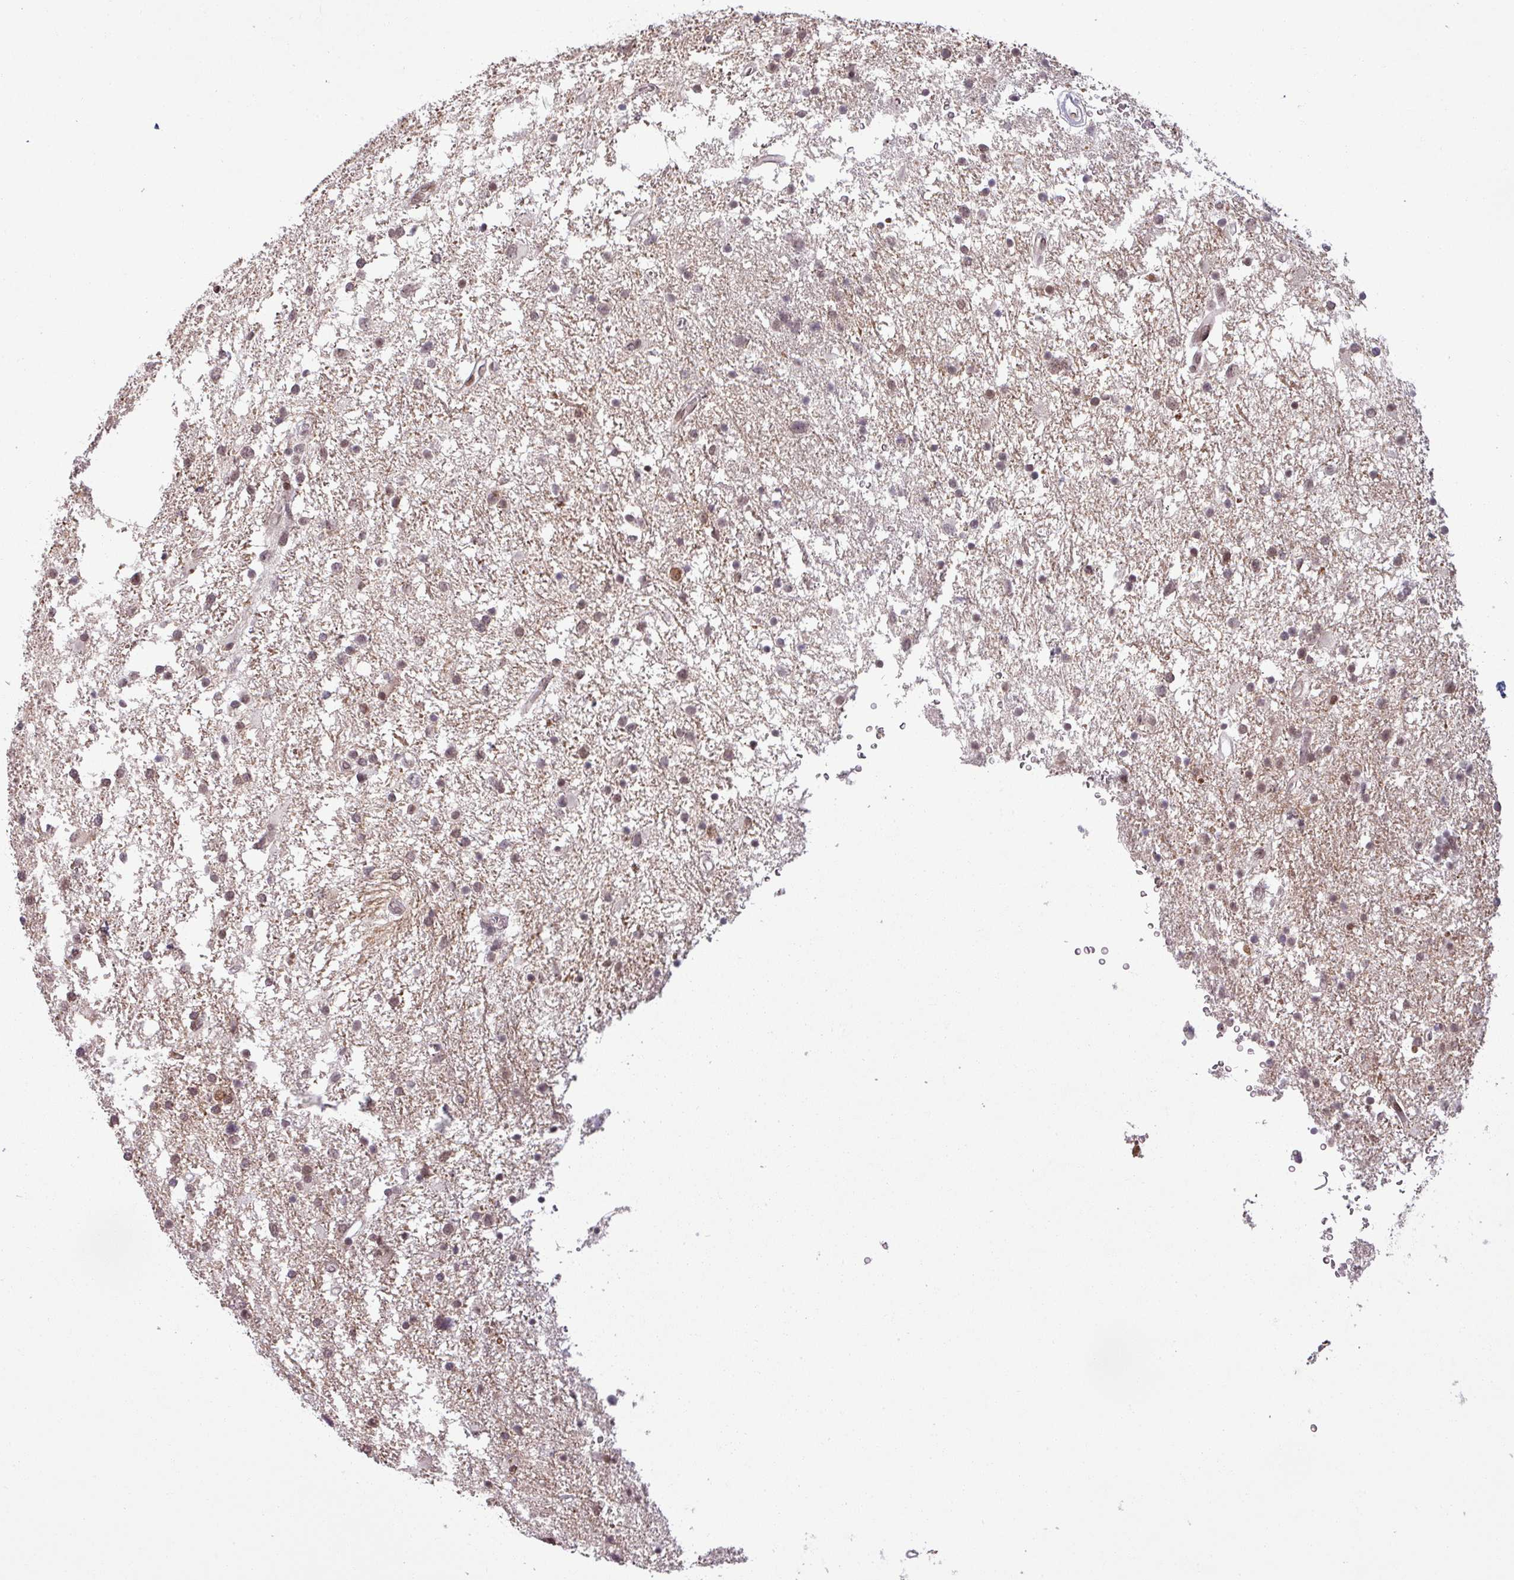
{"staining": {"intensity": "weak", "quantity": "25%-75%", "location": "cytoplasmic/membranous,nuclear"}, "tissue": "glioma", "cell_type": "Tumor cells", "image_type": "cancer", "snomed": [{"axis": "morphology", "description": "Glioma, malignant, Low grade"}, {"axis": "topography", "description": "Brain"}], "caption": "Approximately 25%-75% of tumor cells in human malignant glioma (low-grade) exhibit weak cytoplasmic/membranous and nuclear protein expression as visualized by brown immunohistochemical staining.", "gene": "PTPN20", "patient": {"sex": "female", "age": 32}}